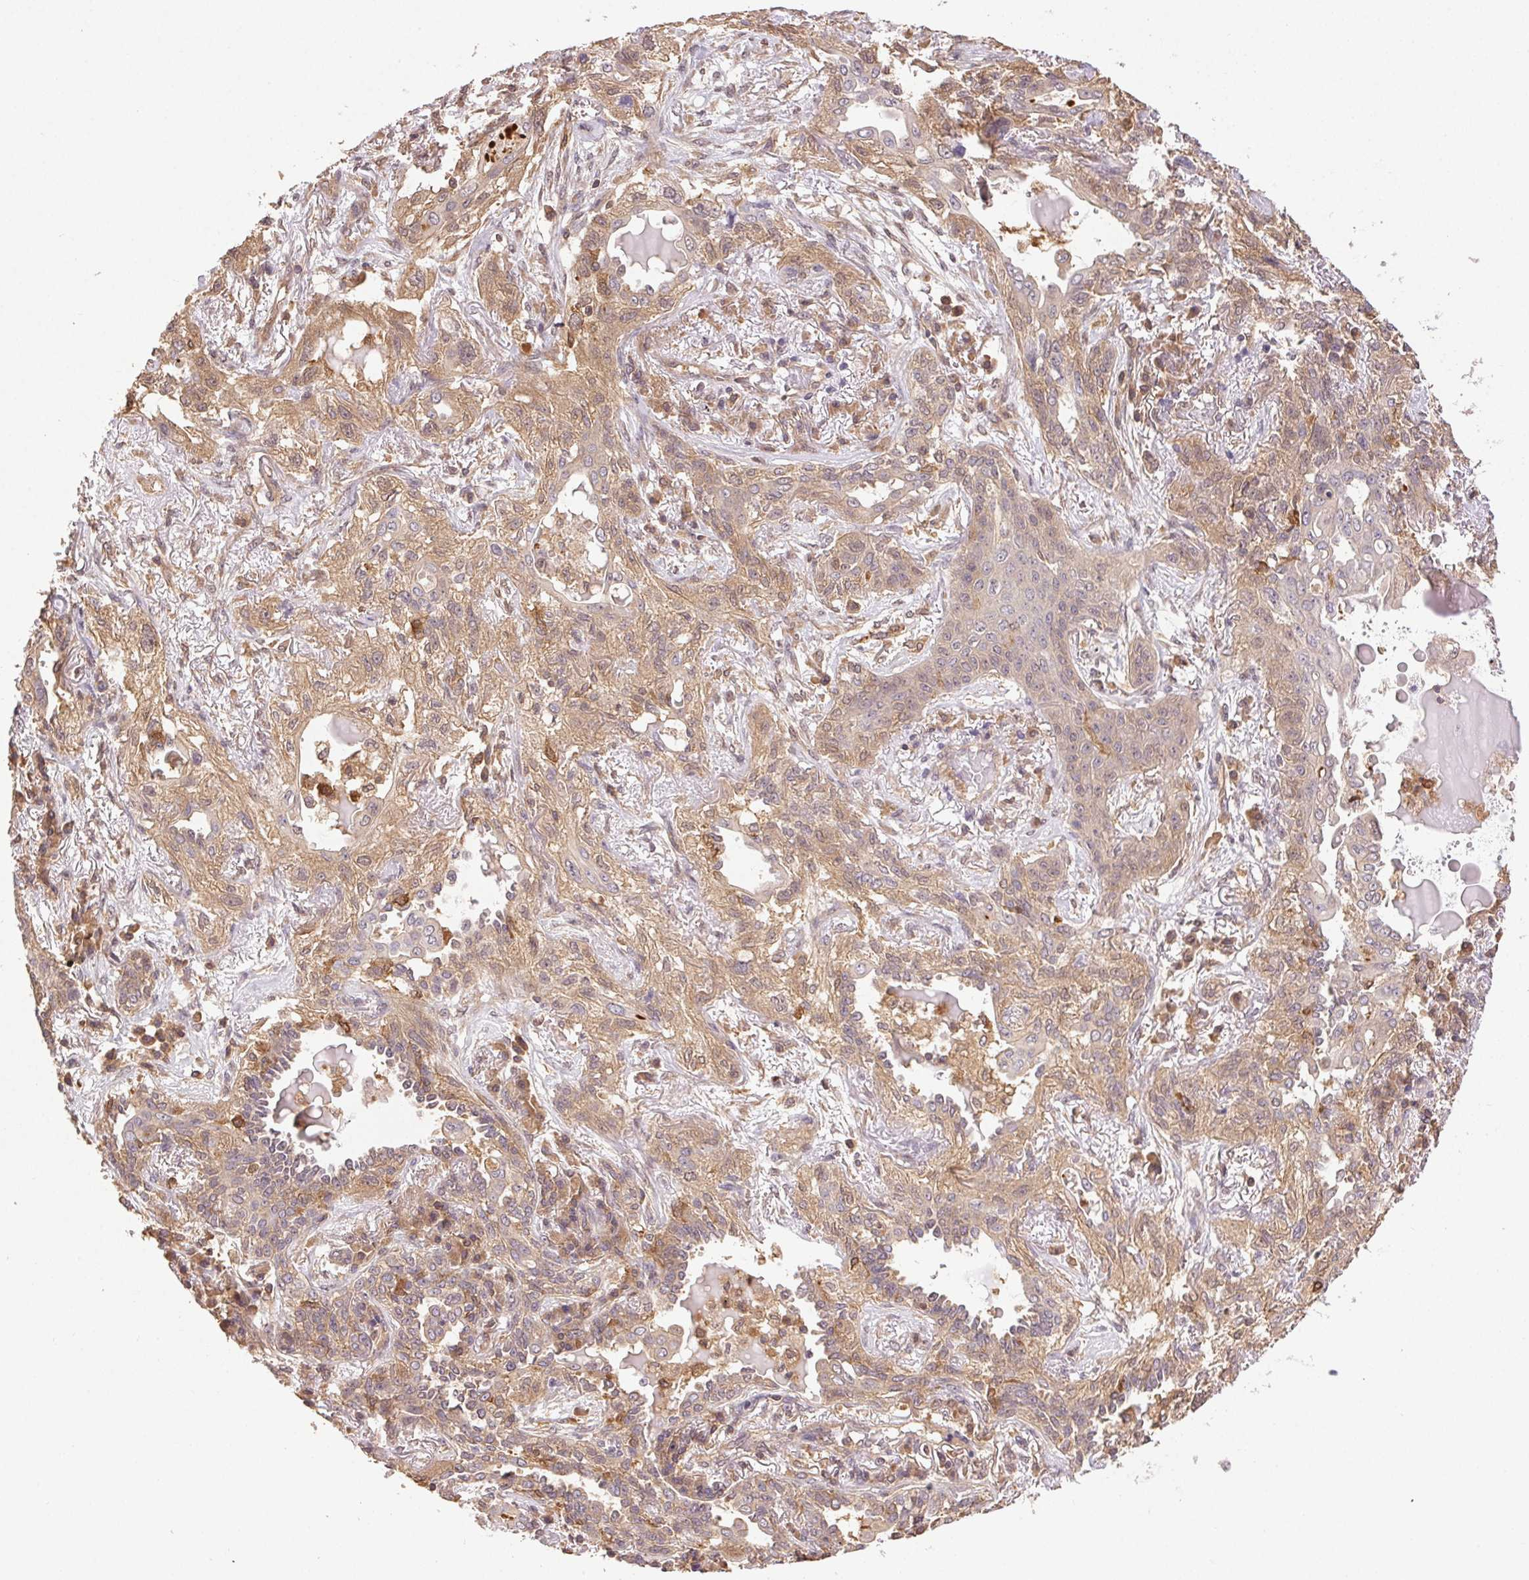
{"staining": {"intensity": "weak", "quantity": "25%-75%", "location": "cytoplasmic/membranous"}, "tissue": "lung cancer", "cell_type": "Tumor cells", "image_type": "cancer", "snomed": [{"axis": "morphology", "description": "Squamous cell carcinoma, NOS"}, {"axis": "topography", "description": "Lung"}], "caption": "A photomicrograph of human lung cancer (squamous cell carcinoma) stained for a protein shows weak cytoplasmic/membranous brown staining in tumor cells.", "gene": "GDI2", "patient": {"sex": "female", "age": 70}}